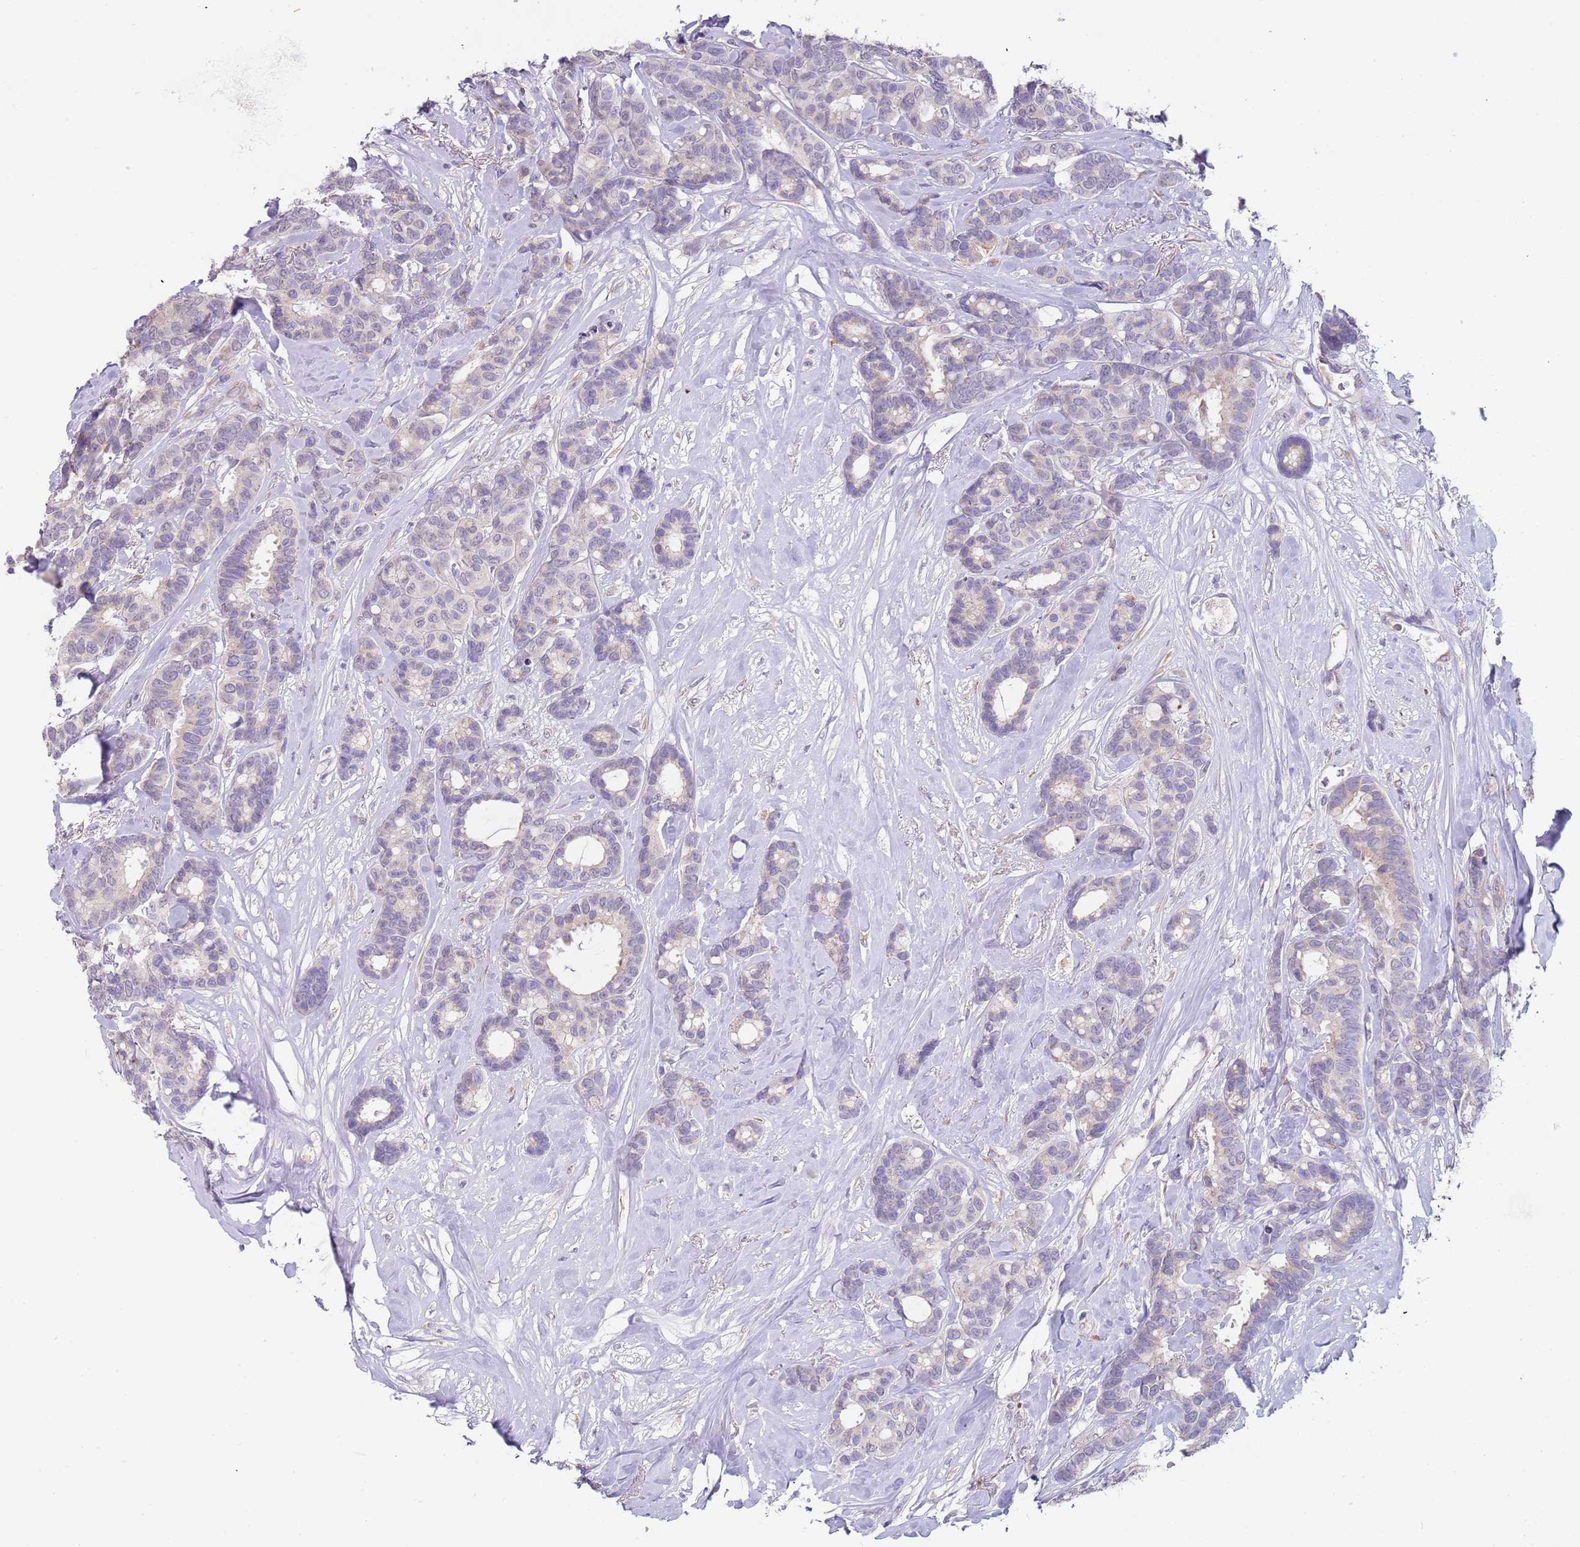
{"staining": {"intensity": "negative", "quantity": "none", "location": "none"}, "tissue": "breast cancer", "cell_type": "Tumor cells", "image_type": "cancer", "snomed": [{"axis": "morphology", "description": "Duct carcinoma"}, {"axis": "topography", "description": "Breast"}], "caption": "There is no significant positivity in tumor cells of breast cancer. (Stains: DAB immunohistochemistry with hematoxylin counter stain, Microscopy: brightfield microscopy at high magnification).", "gene": "TNRC6C", "patient": {"sex": "female", "age": 87}}